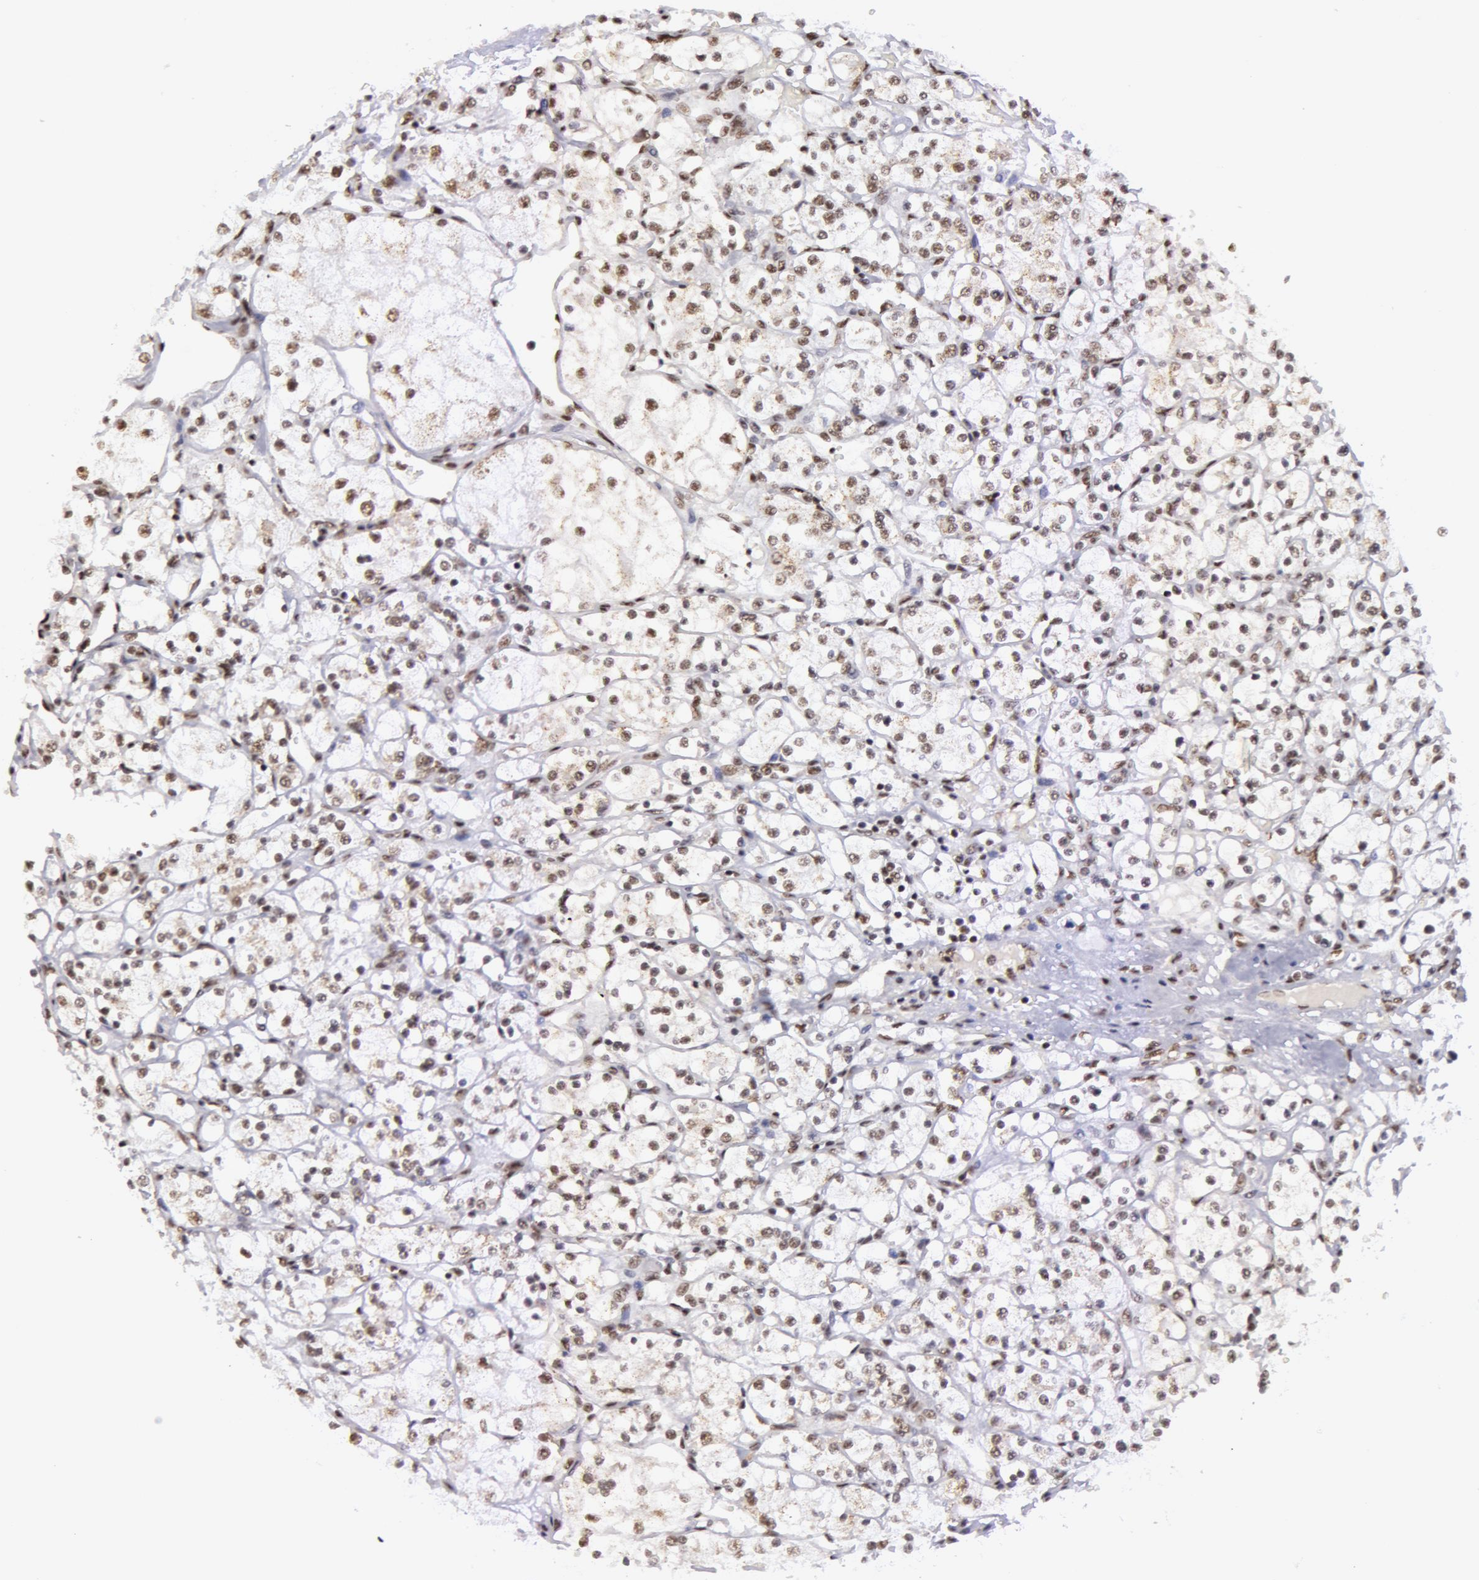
{"staining": {"intensity": "weak", "quantity": ">75%", "location": "nuclear"}, "tissue": "renal cancer", "cell_type": "Tumor cells", "image_type": "cancer", "snomed": [{"axis": "morphology", "description": "Adenocarcinoma, NOS"}, {"axis": "topography", "description": "Kidney"}], "caption": "Approximately >75% of tumor cells in adenocarcinoma (renal) exhibit weak nuclear protein staining as visualized by brown immunohistochemical staining.", "gene": "VRTN", "patient": {"sex": "male", "age": 61}}